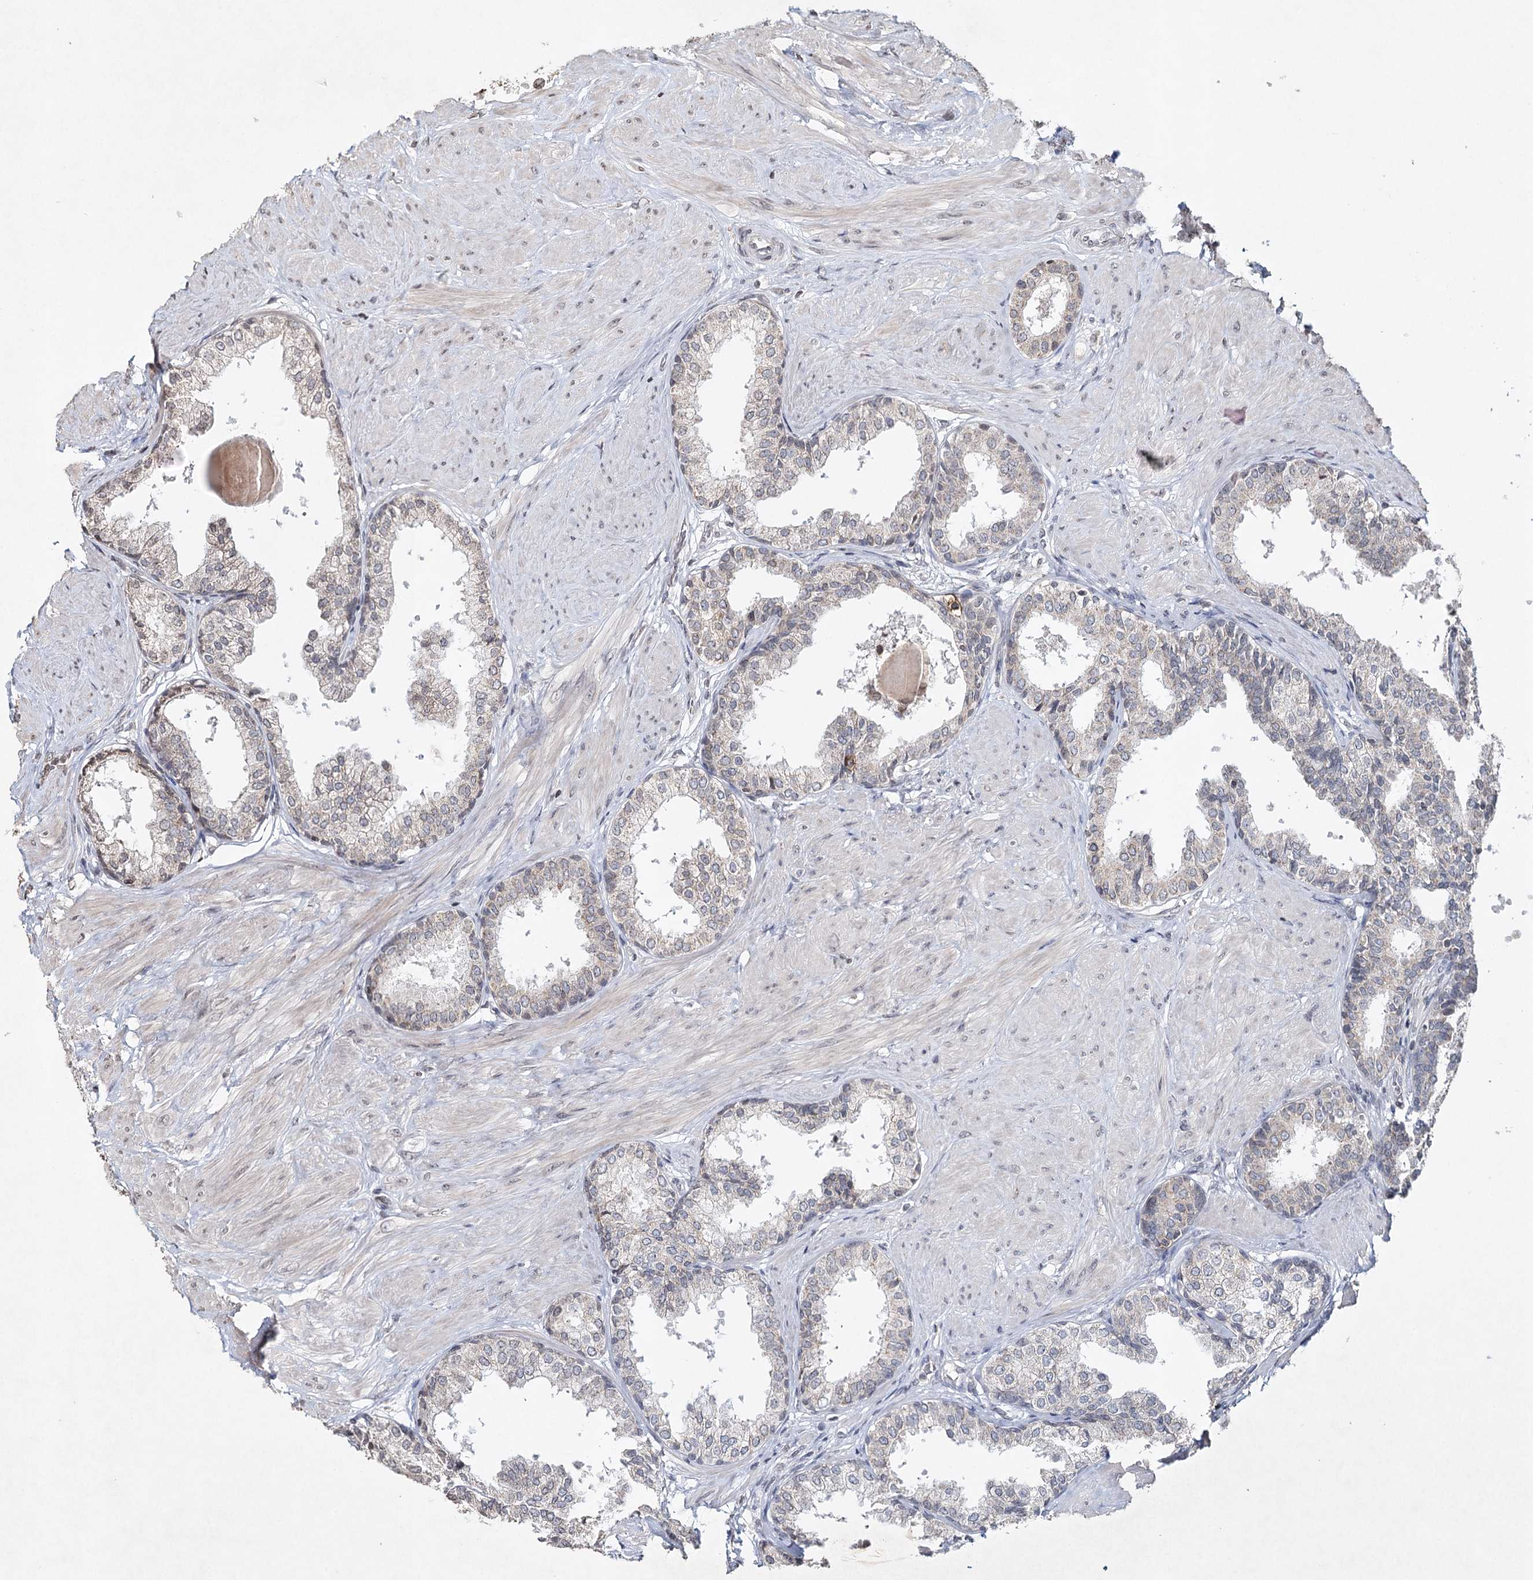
{"staining": {"intensity": "negative", "quantity": "none", "location": "none"}, "tissue": "prostate", "cell_type": "Glandular cells", "image_type": "normal", "snomed": [{"axis": "morphology", "description": "Normal tissue, NOS"}, {"axis": "topography", "description": "Prostate"}], "caption": "Immunohistochemistry (IHC) of benign human prostate demonstrates no expression in glandular cells. The staining was performed using DAB (3,3'-diaminobenzidine) to visualize the protein expression in brown, while the nuclei were stained in blue with hematoxylin (Magnification: 20x).", "gene": "ICOS", "patient": {"sex": "male", "age": 48}}